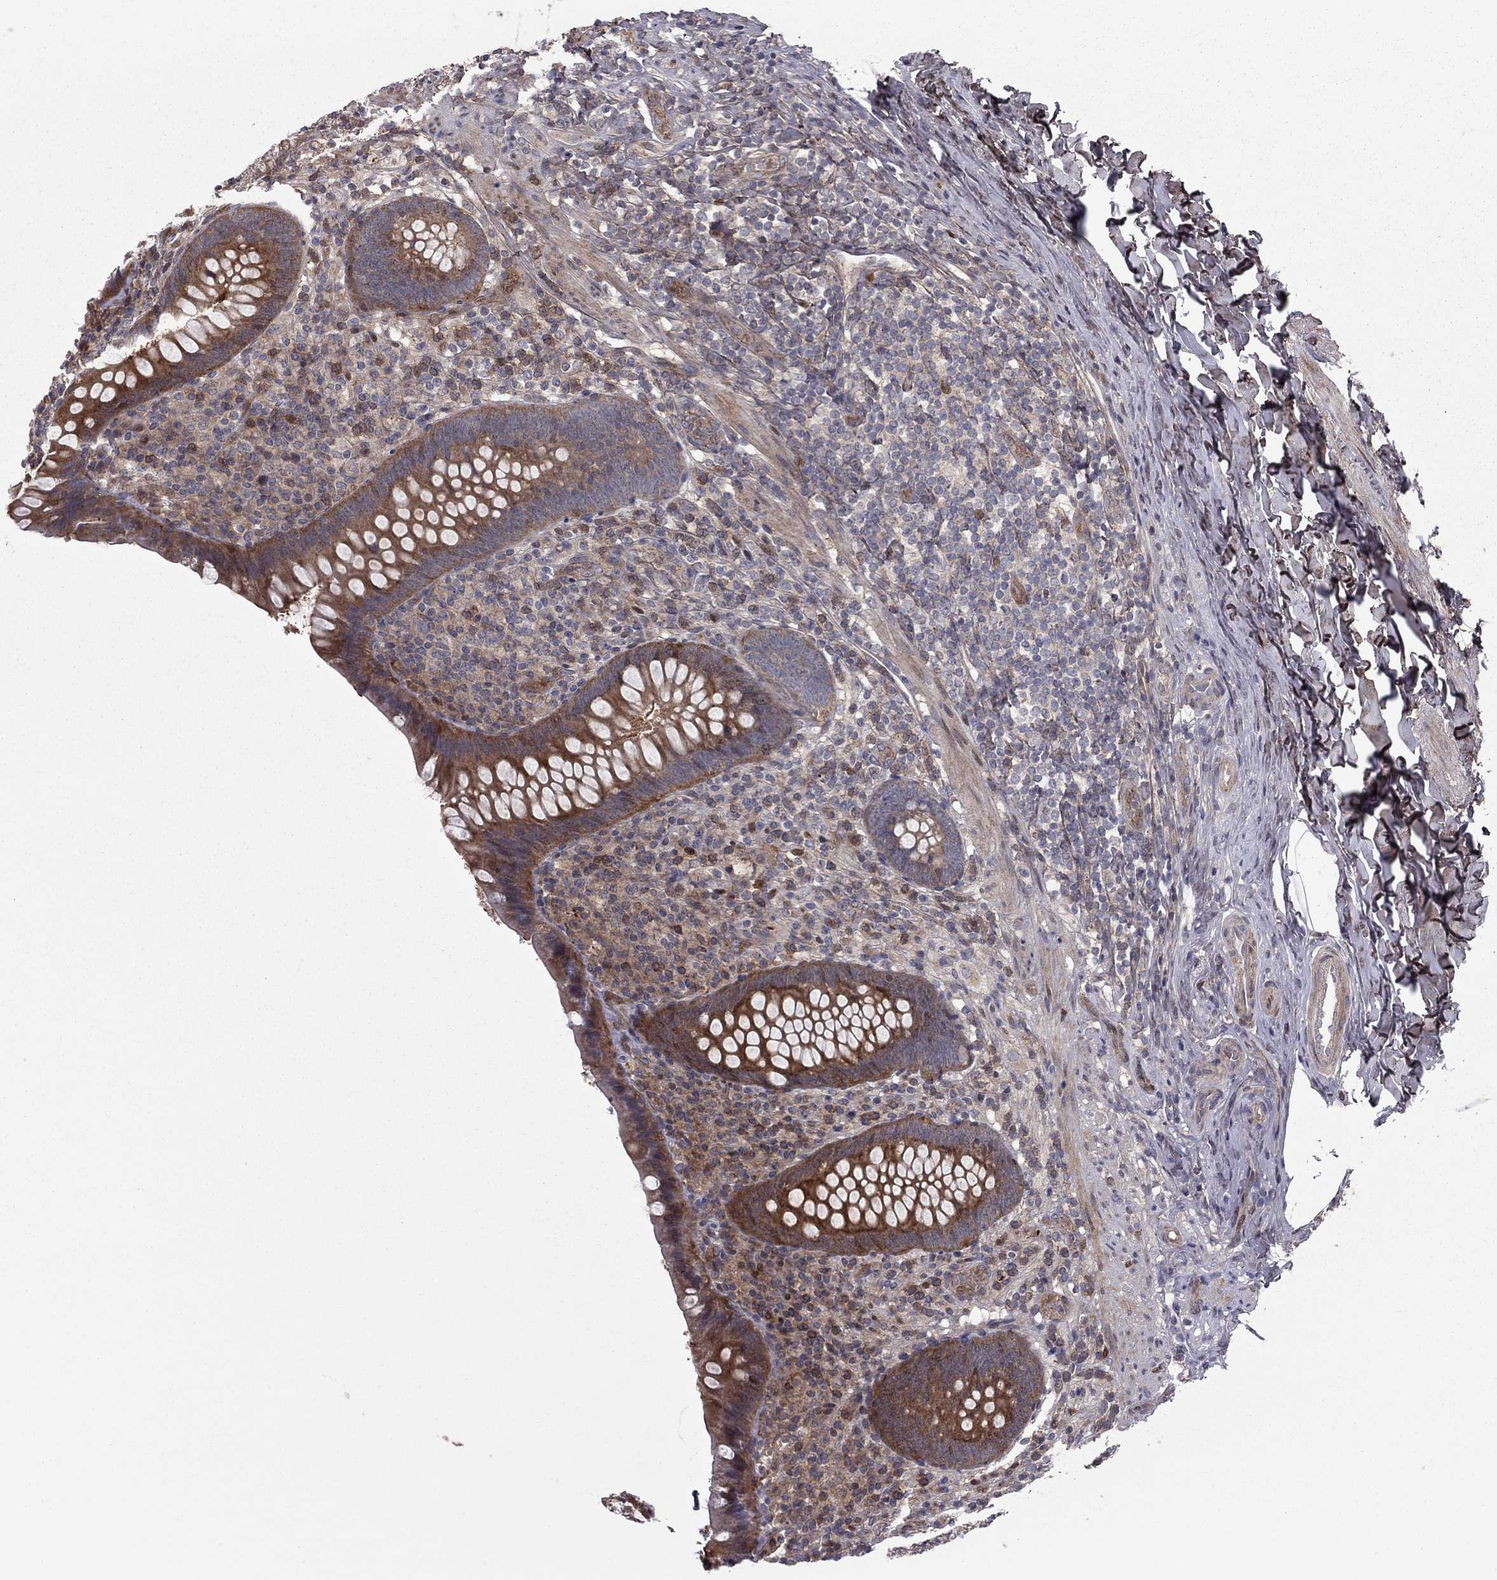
{"staining": {"intensity": "strong", "quantity": ">75%", "location": "cytoplasmic/membranous"}, "tissue": "appendix", "cell_type": "Glandular cells", "image_type": "normal", "snomed": [{"axis": "morphology", "description": "Normal tissue, NOS"}, {"axis": "topography", "description": "Appendix"}], "caption": "Protein staining shows strong cytoplasmic/membranous expression in approximately >75% of glandular cells in unremarkable appendix. (Brightfield microscopy of DAB IHC at high magnification).", "gene": "DUSP7", "patient": {"sex": "male", "age": 47}}